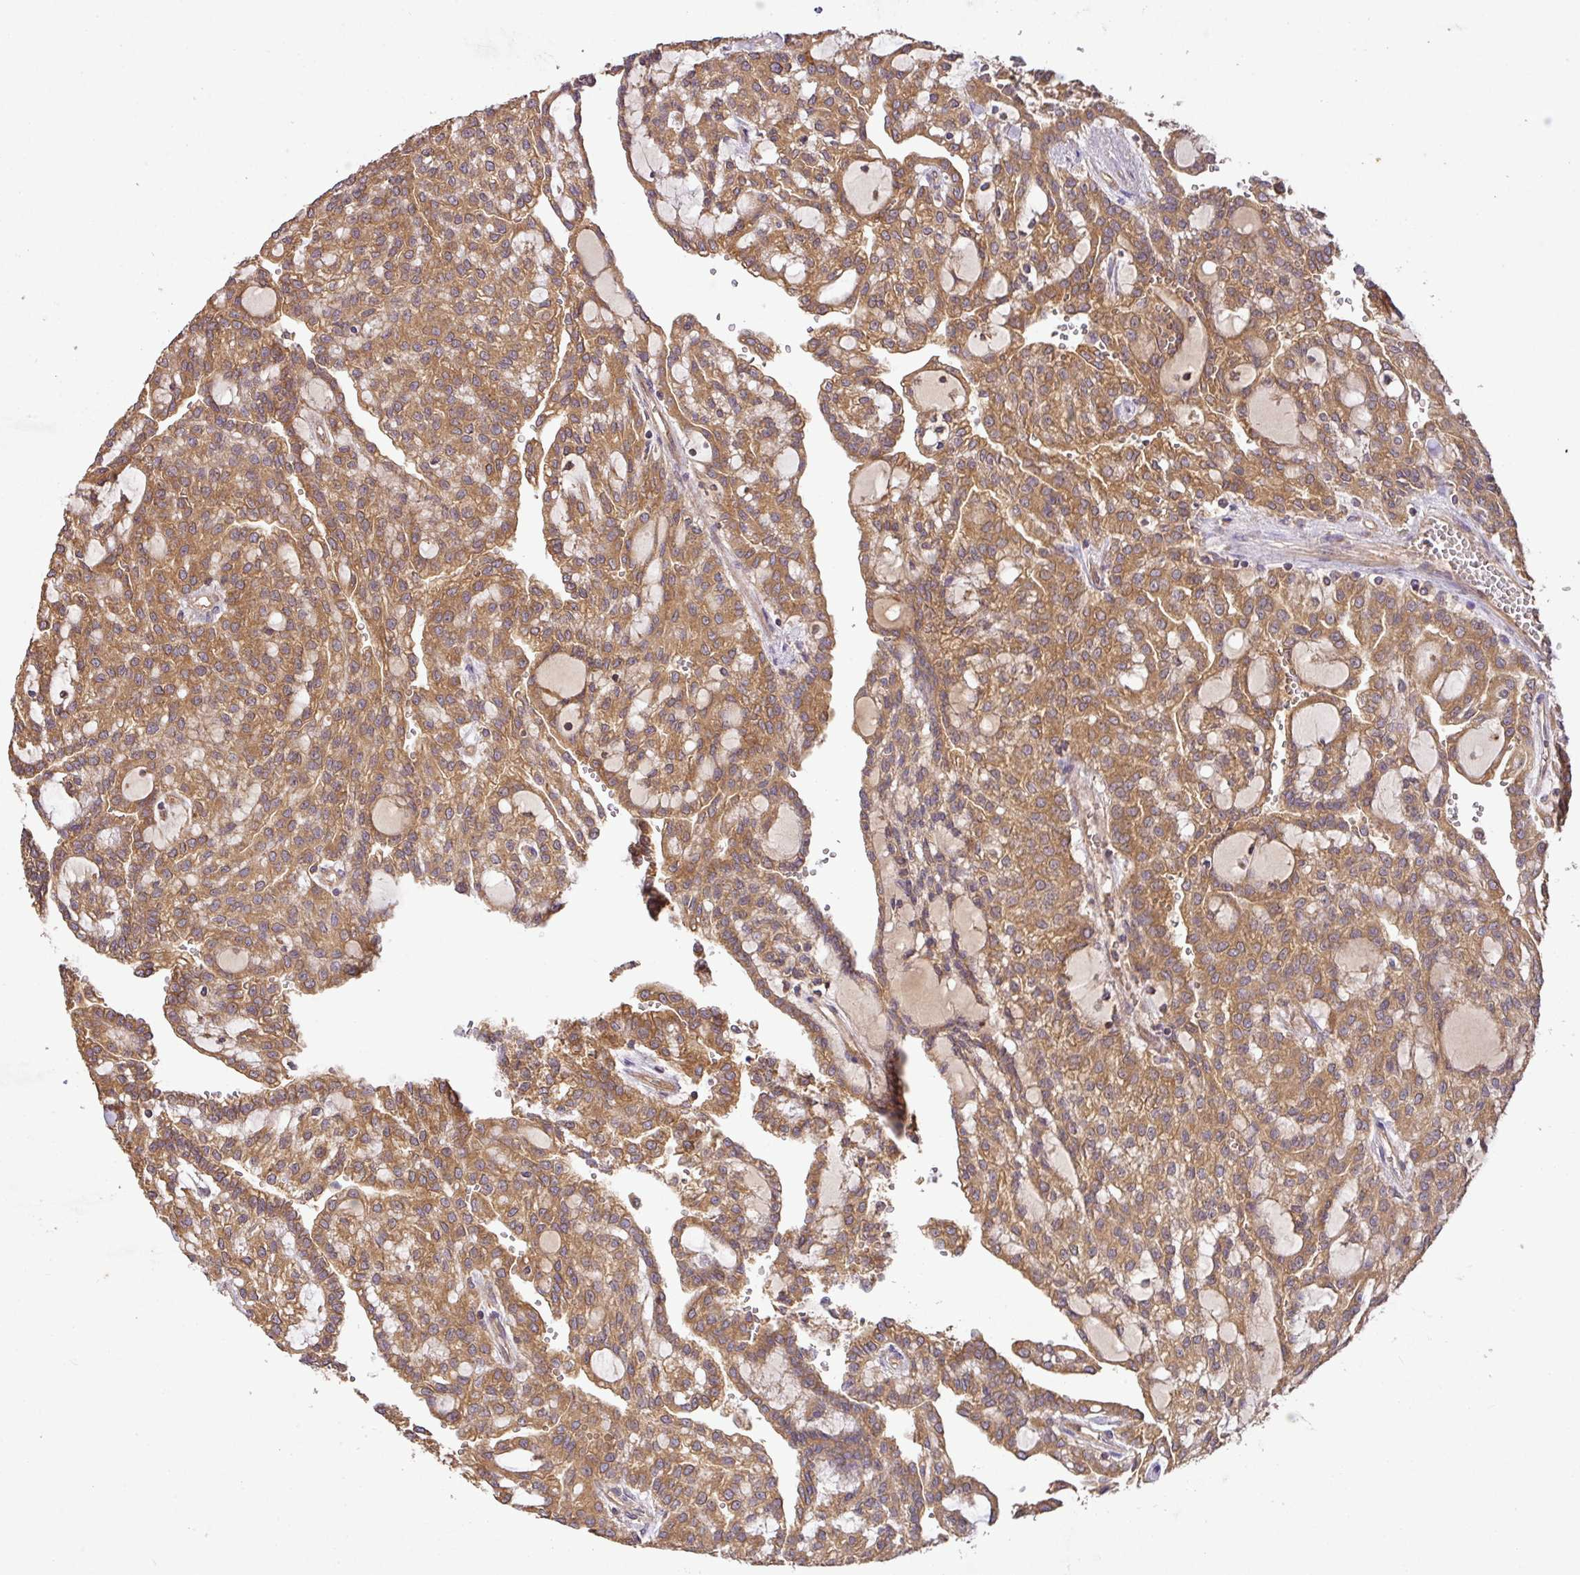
{"staining": {"intensity": "moderate", "quantity": ">75%", "location": "cytoplasmic/membranous"}, "tissue": "renal cancer", "cell_type": "Tumor cells", "image_type": "cancer", "snomed": [{"axis": "morphology", "description": "Adenocarcinoma, NOS"}, {"axis": "topography", "description": "Kidney"}], "caption": "Protein analysis of renal cancer tissue displays moderate cytoplasmic/membranous positivity in approximately >75% of tumor cells.", "gene": "GSPT1", "patient": {"sex": "male", "age": 63}}